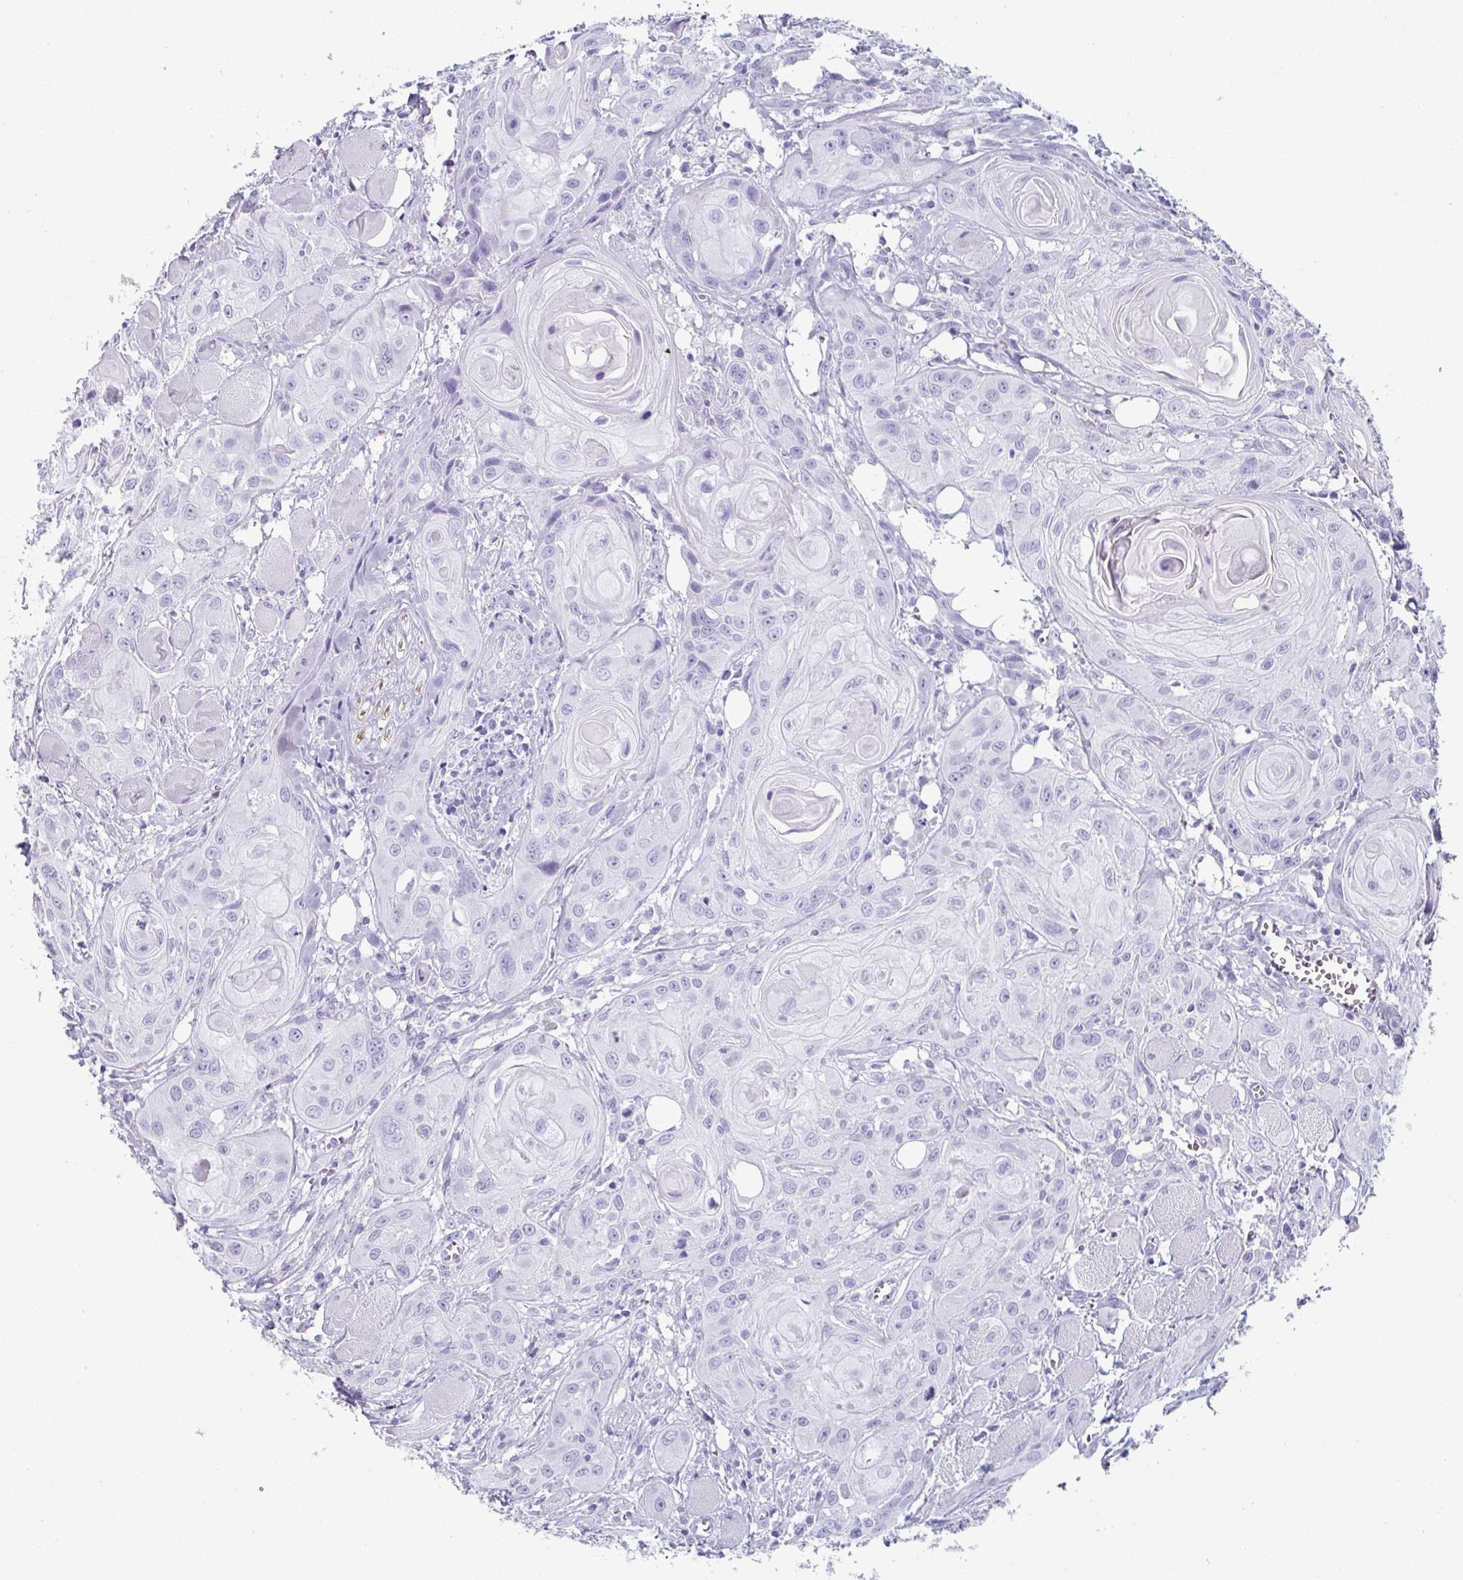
{"staining": {"intensity": "negative", "quantity": "none", "location": "none"}, "tissue": "head and neck cancer", "cell_type": "Tumor cells", "image_type": "cancer", "snomed": [{"axis": "morphology", "description": "Squamous cell carcinoma, NOS"}, {"axis": "topography", "description": "Oral tissue"}, {"axis": "topography", "description": "Head-Neck"}], "caption": "An IHC histopathology image of head and neck cancer (squamous cell carcinoma) is shown. There is no staining in tumor cells of head and neck cancer (squamous cell carcinoma).", "gene": "CREG2", "patient": {"sex": "male", "age": 58}}